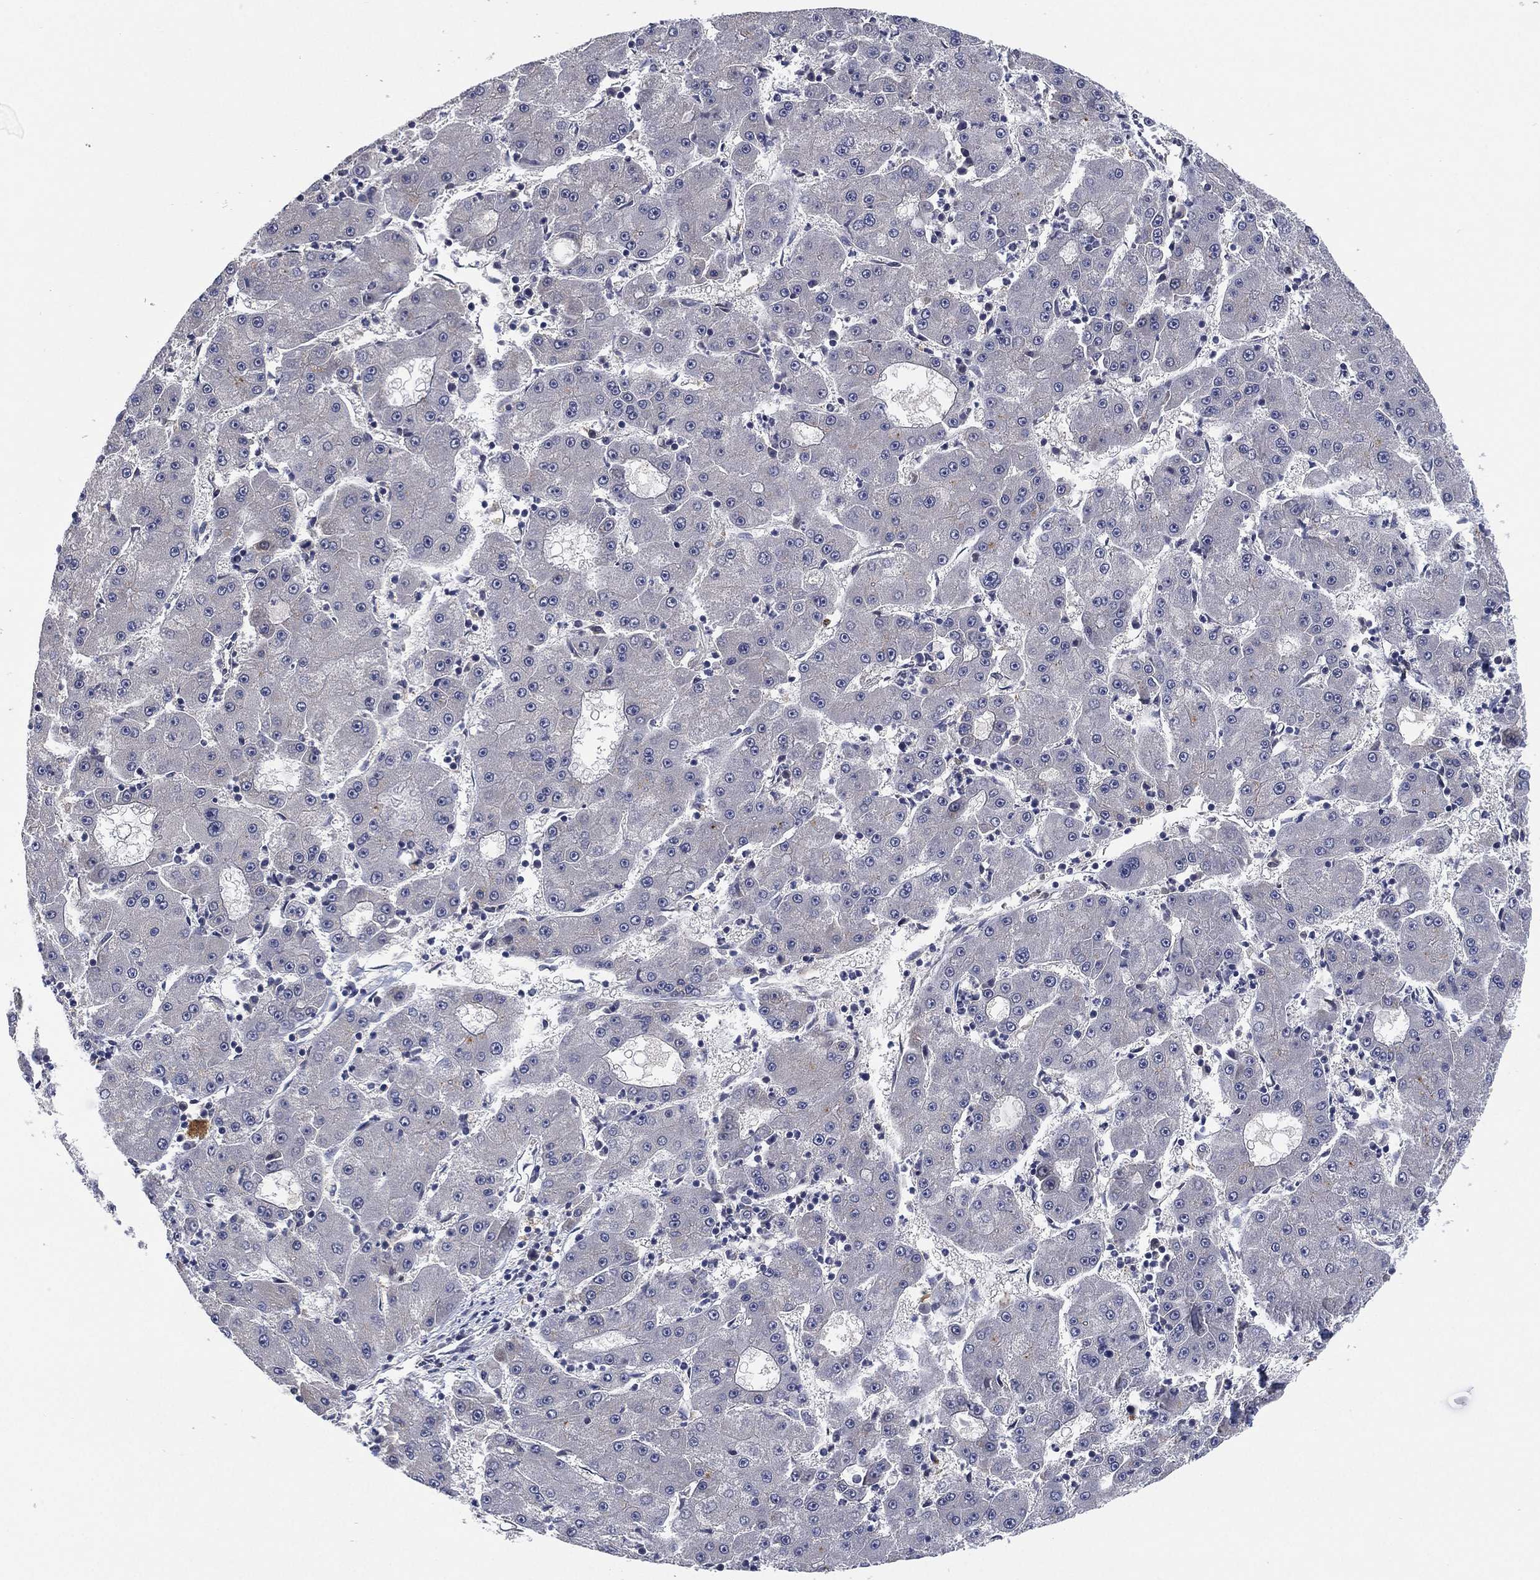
{"staining": {"intensity": "negative", "quantity": "none", "location": "none"}, "tissue": "liver cancer", "cell_type": "Tumor cells", "image_type": "cancer", "snomed": [{"axis": "morphology", "description": "Carcinoma, Hepatocellular, NOS"}, {"axis": "topography", "description": "Liver"}], "caption": "Immunohistochemistry of liver cancer (hepatocellular carcinoma) demonstrates no positivity in tumor cells. (DAB (3,3'-diaminobenzidine) immunohistochemistry (IHC) with hematoxylin counter stain).", "gene": "SELENOO", "patient": {"sex": "male", "age": 73}}